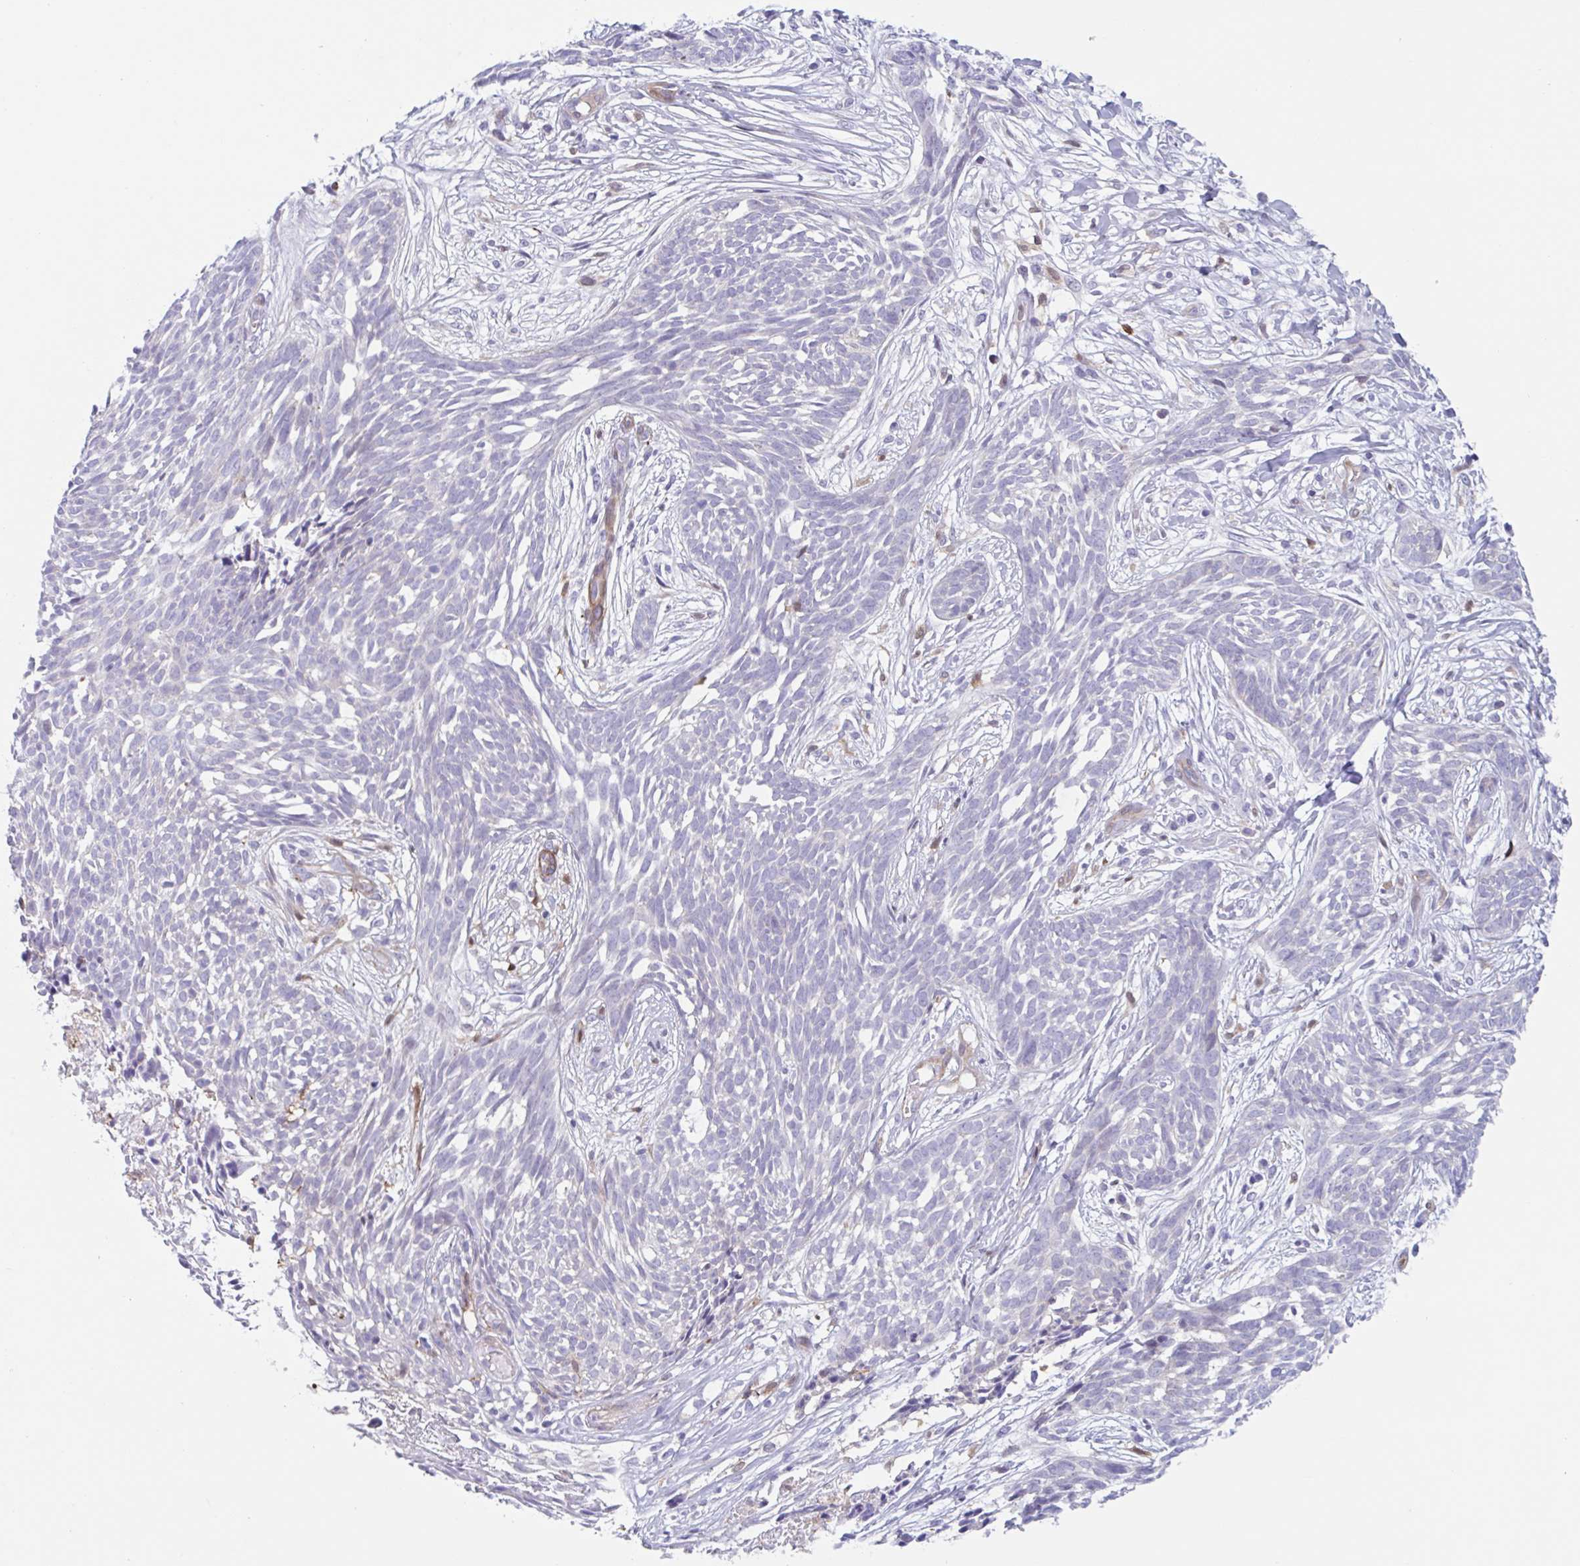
{"staining": {"intensity": "negative", "quantity": "none", "location": "none"}, "tissue": "skin cancer", "cell_type": "Tumor cells", "image_type": "cancer", "snomed": [{"axis": "morphology", "description": "Basal cell carcinoma"}, {"axis": "topography", "description": "Skin"}, {"axis": "topography", "description": "Skin, foot"}], "caption": "Tumor cells are negative for brown protein staining in skin cancer. (DAB (3,3'-diaminobenzidine) immunohistochemistry with hematoxylin counter stain).", "gene": "EFHD1", "patient": {"sex": "female", "age": 86}}